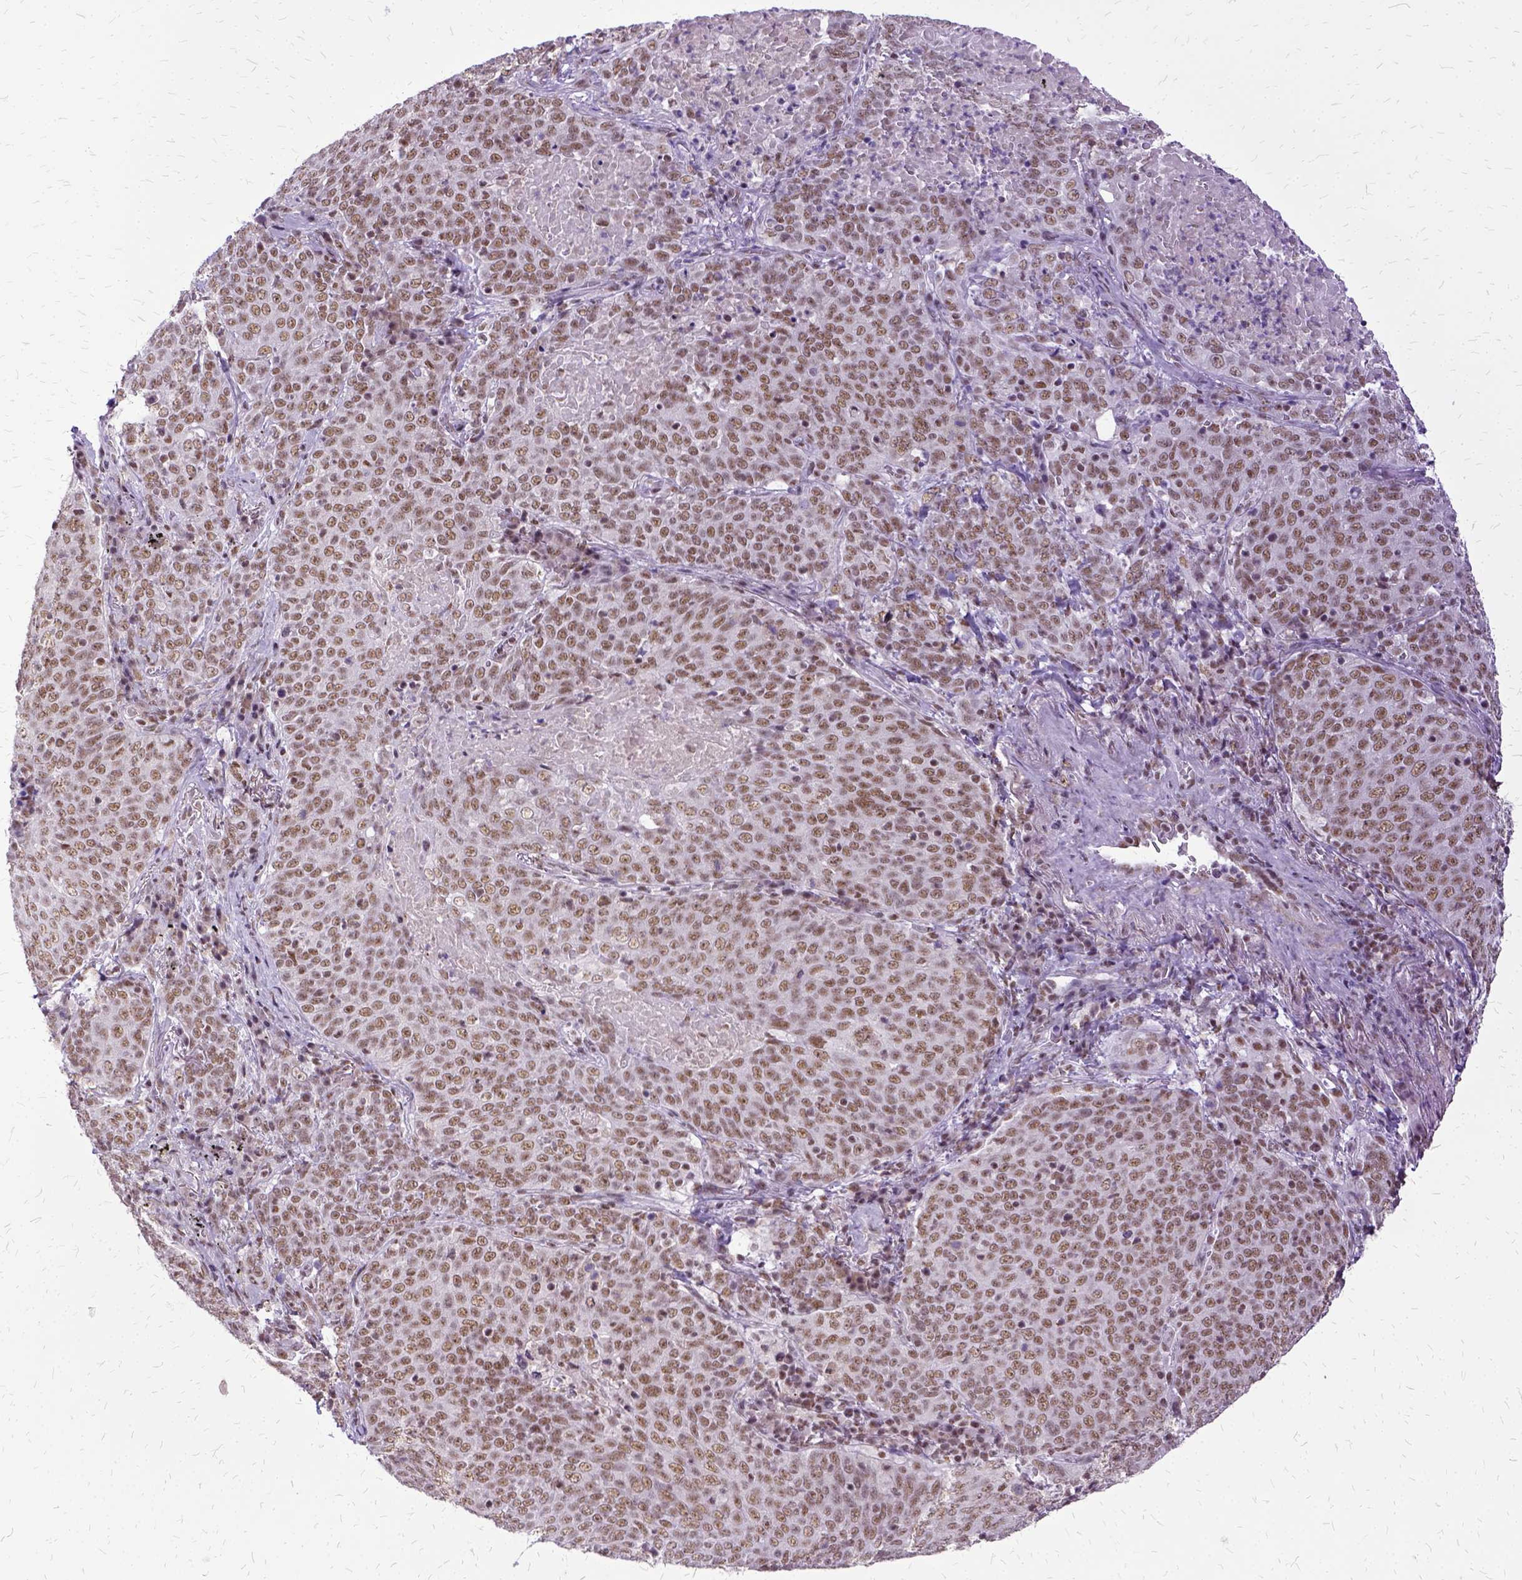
{"staining": {"intensity": "moderate", "quantity": ">75%", "location": "nuclear"}, "tissue": "lung cancer", "cell_type": "Tumor cells", "image_type": "cancer", "snomed": [{"axis": "morphology", "description": "Squamous cell carcinoma, NOS"}, {"axis": "topography", "description": "Lung"}], "caption": "A histopathology image showing moderate nuclear staining in approximately >75% of tumor cells in lung cancer (squamous cell carcinoma), as visualized by brown immunohistochemical staining.", "gene": "SETD1A", "patient": {"sex": "male", "age": 82}}